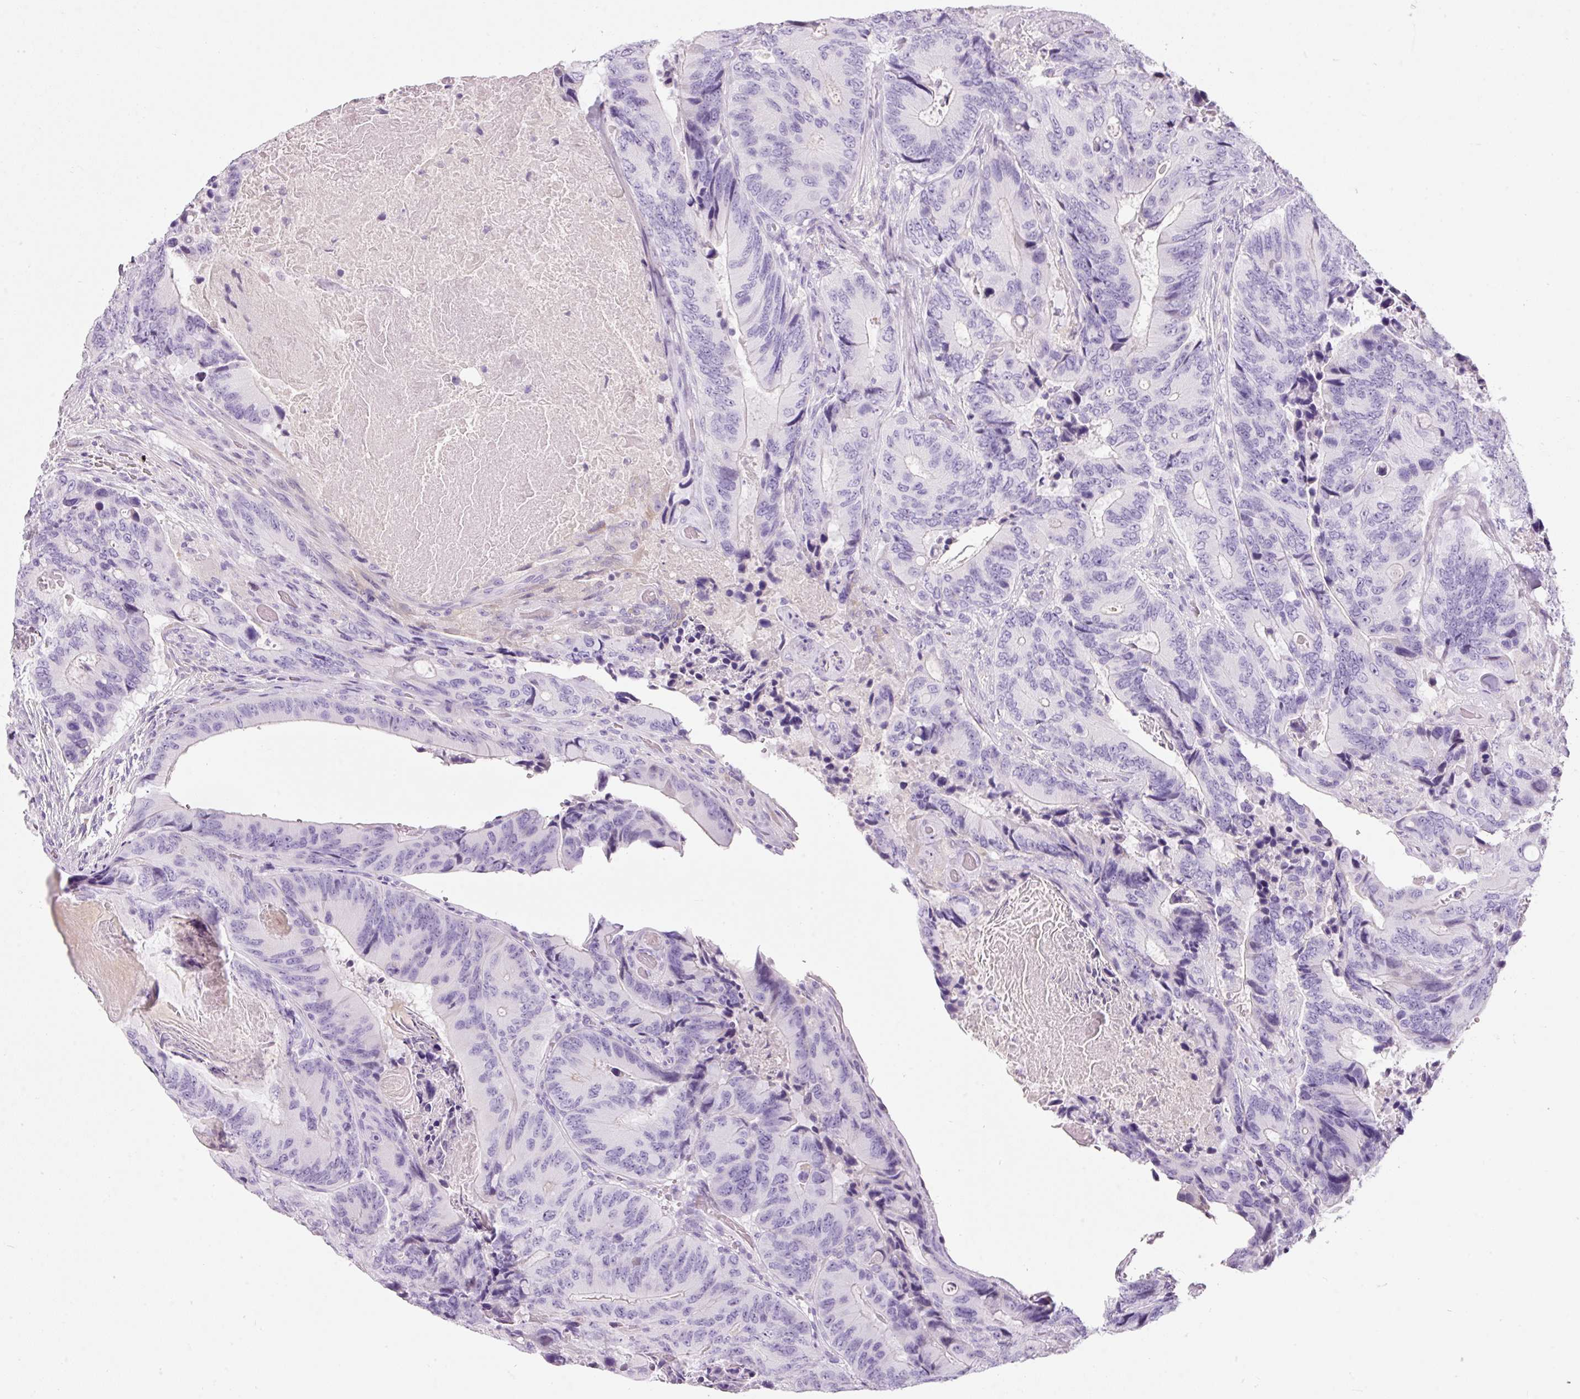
{"staining": {"intensity": "negative", "quantity": "none", "location": "none"}, "tissue": "colorectal cancer", "cell_type": "Tumor cells", "image_type": "cancer", "snomed": [{"axis": "morphology", "description": "Adenocarcinoma, NOS"}, {"axis": "topography", "description": "Colon"}], "caption": "Tumor cells are negative for brown protein staining in colorectal adenocarcinoma. (DAB immunohistochemistry (IHC) visualized using brightfield microscopy, high magnification).", "gene": "DNM1", "patient": {"sex": "male", "age": 84}}